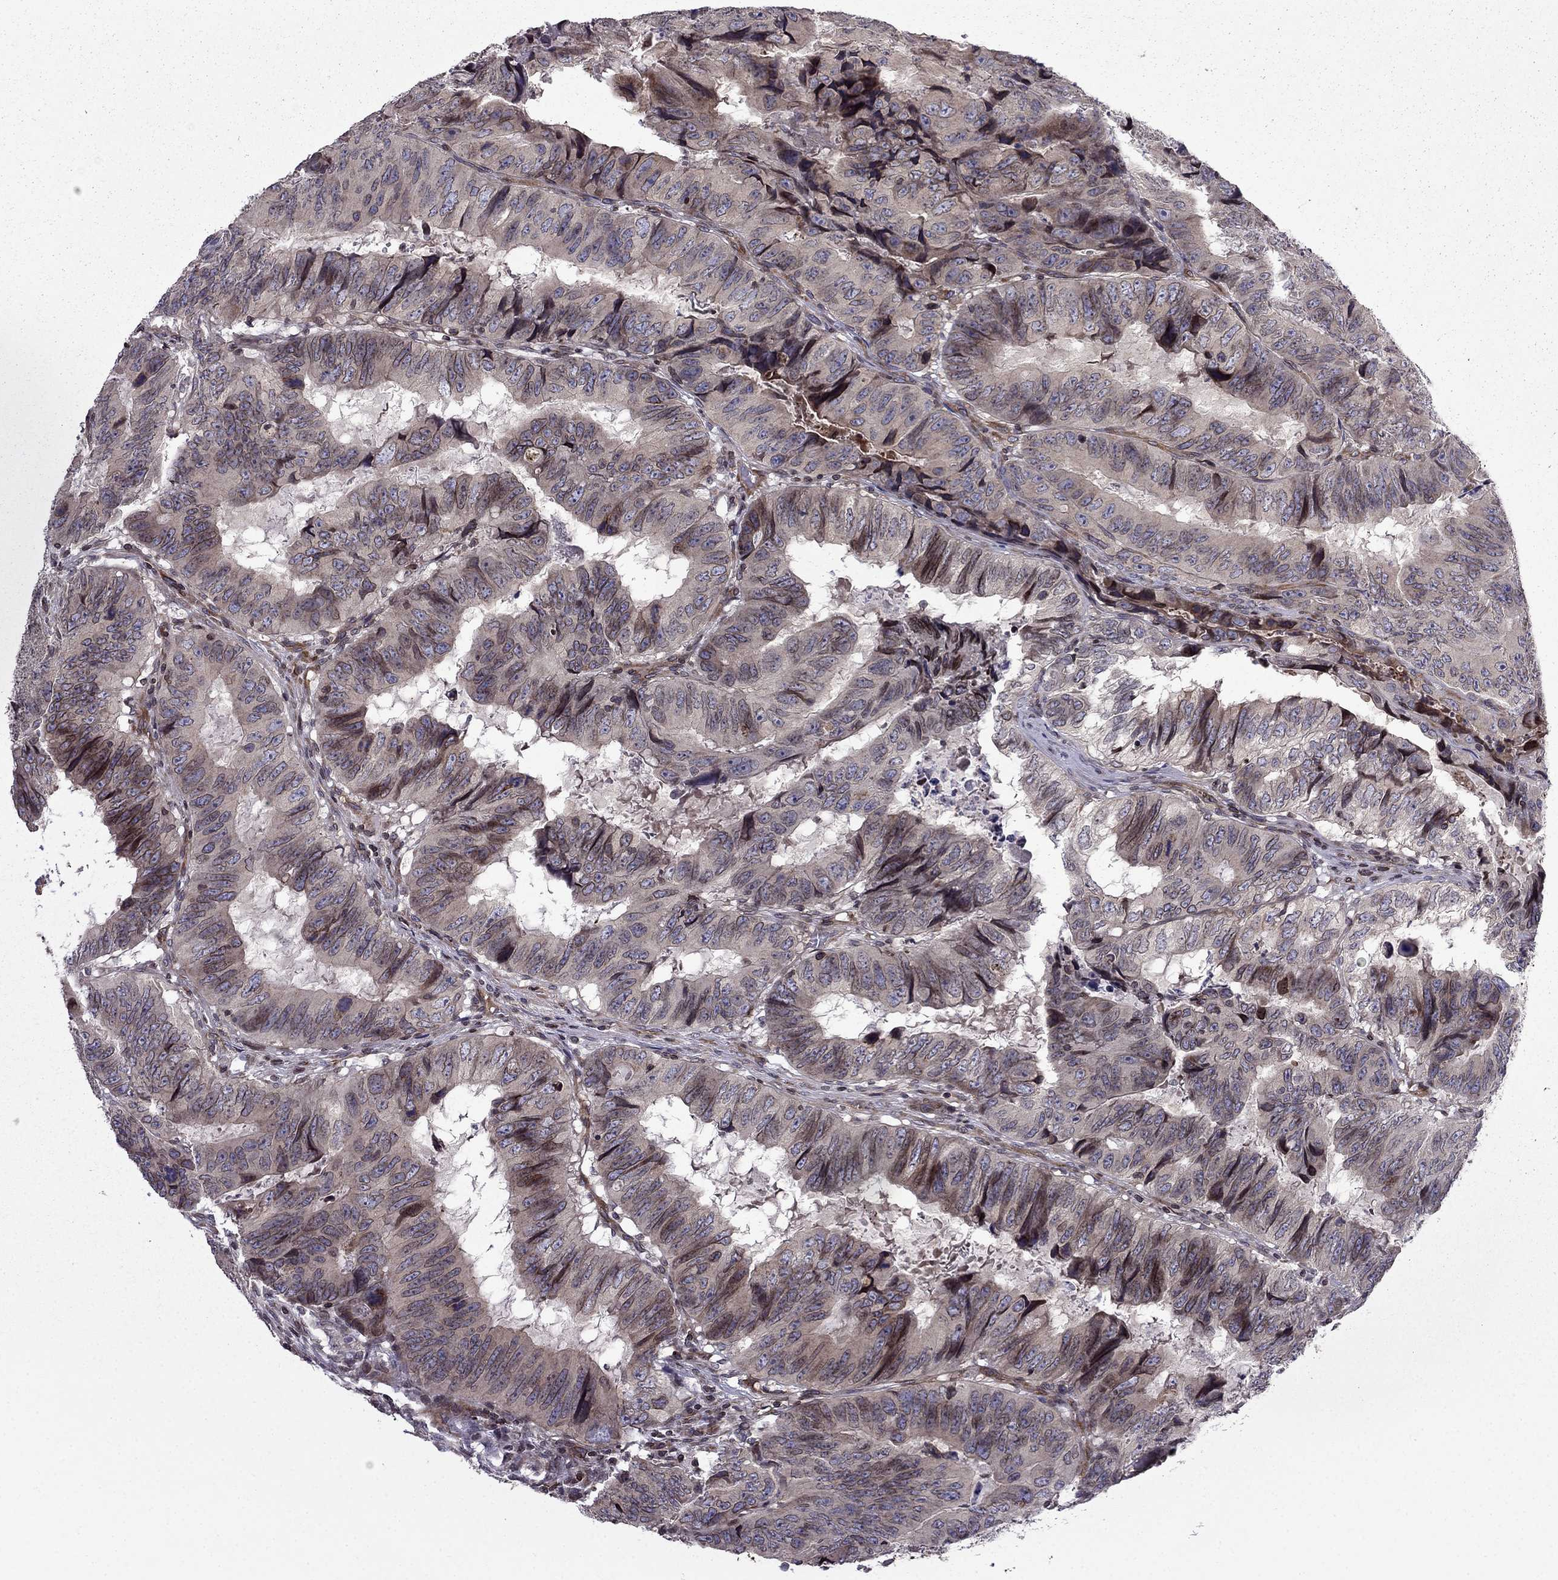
{"staining": {"intensity": "weak", "quantity": "25%-75%", "location": "cytoplasmic/membranous"}, "tissue": "colorectal cancer", "cell_type": "Tumor cells", "image_type": "cancer", "snomed": [{"axis": "morphology", "description": "Adenocarcinoma, NOS"}, {"axis": "topography", "description": "Colon"}], "caption": "A brown stain labels weak cytoplasmic/membranous positivity of a protein in colorectal cancer tumor cells.", "gene": "CDC42BPA", "patient": {"sex": "male", "age": 79}}